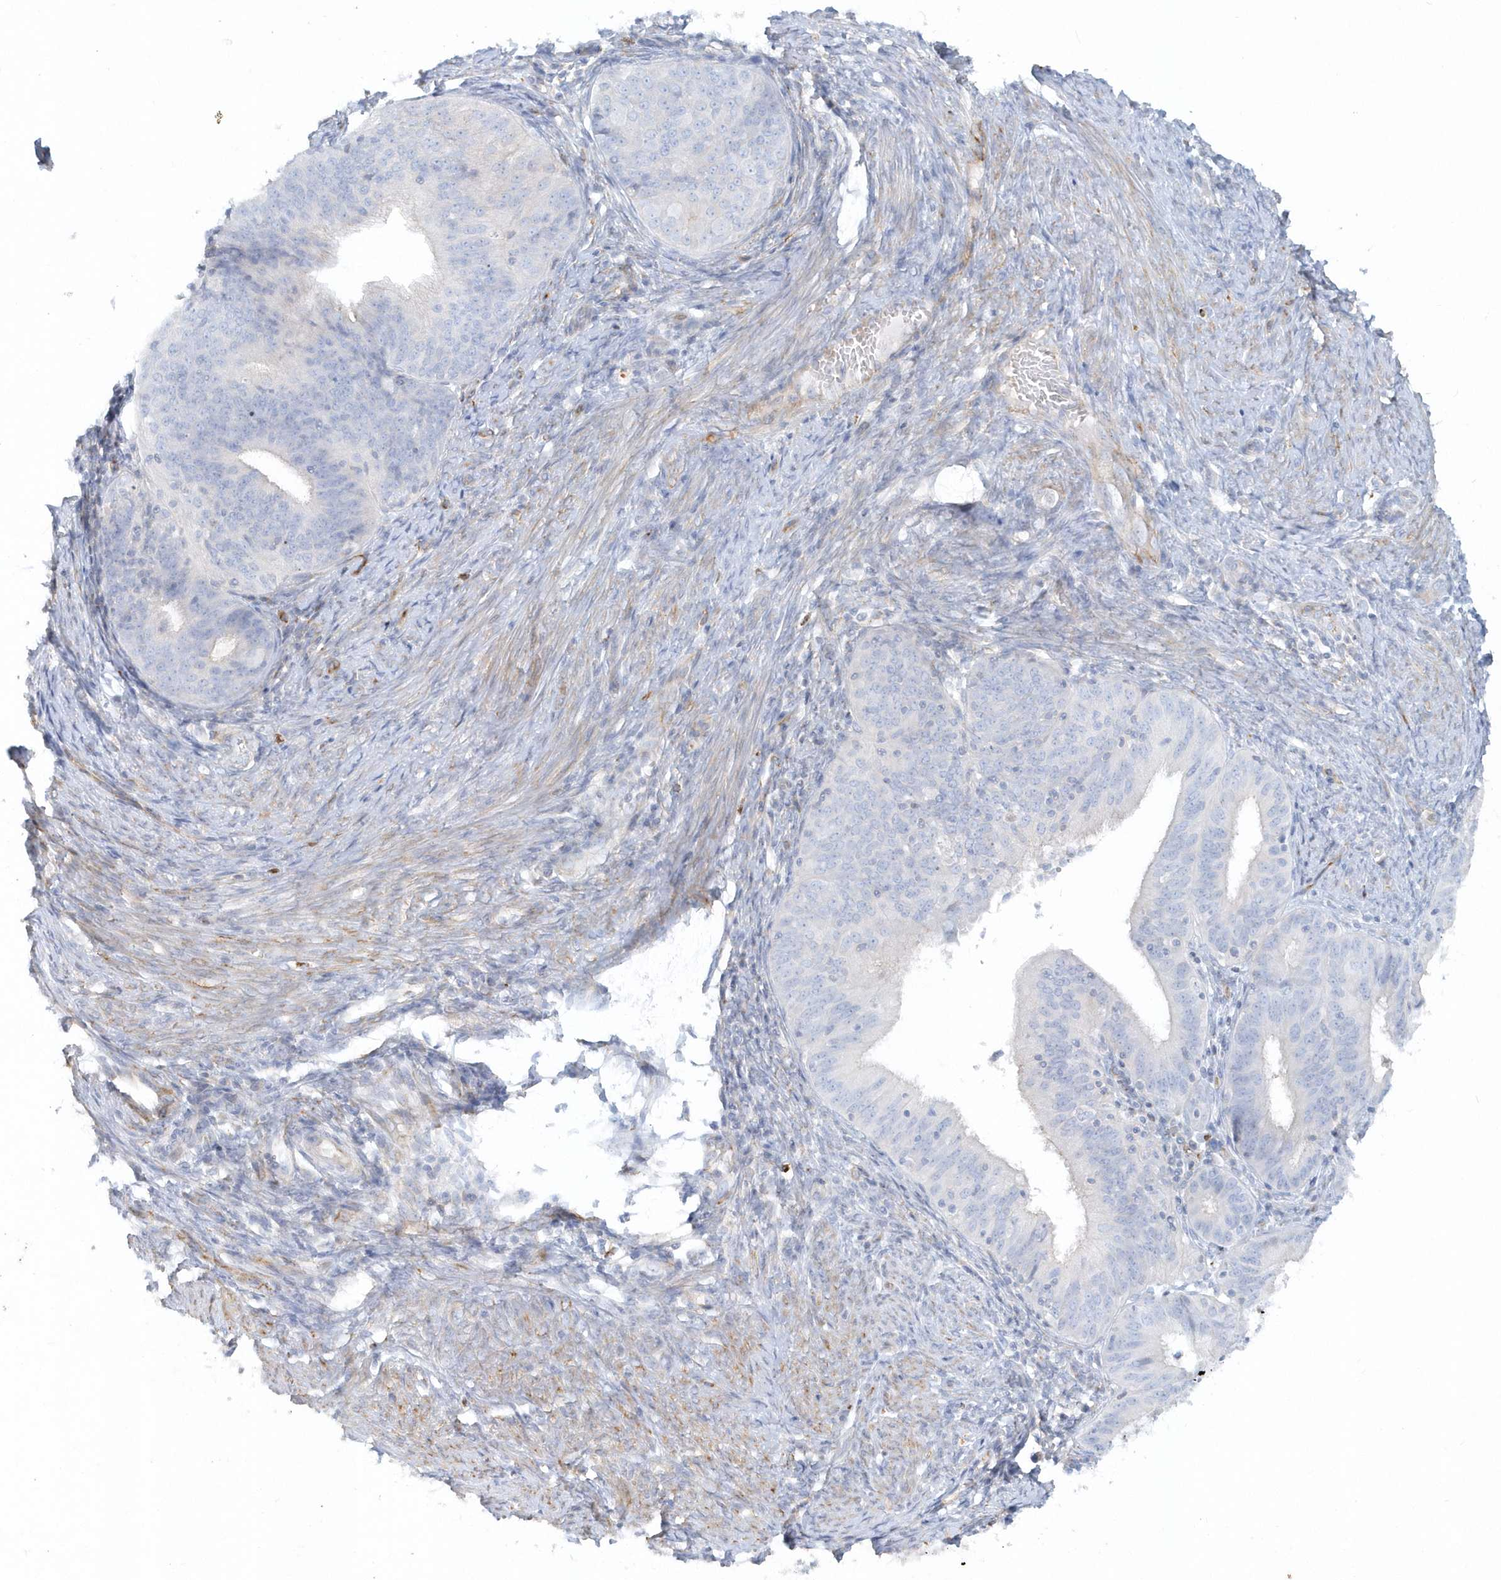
{"staining": {"intensity": "negative", "quantity": "none", "location": "none"}, "tissue": "endometrial cancer", "cell_type": "Tumor cells", "image_type": "cancer", "snomed": [{"axis": "morphology", "description": "Adenocarcinoma, NOS"}, {"axis": "topography", "description": "Endometrium"}], "caption": "Immunohistochemistry (IHC) of human endometrial adenocarcinoma displays no staining in tumor cells. Brightfield microscopy of immunohistochemistry stained with DAB (3,3'-diaminobenzidine) (brown) and hematoxylin (blue), captured at high magnification.", "gene": "DNAH1", "patient": {"sex": "female", "age": 51}}